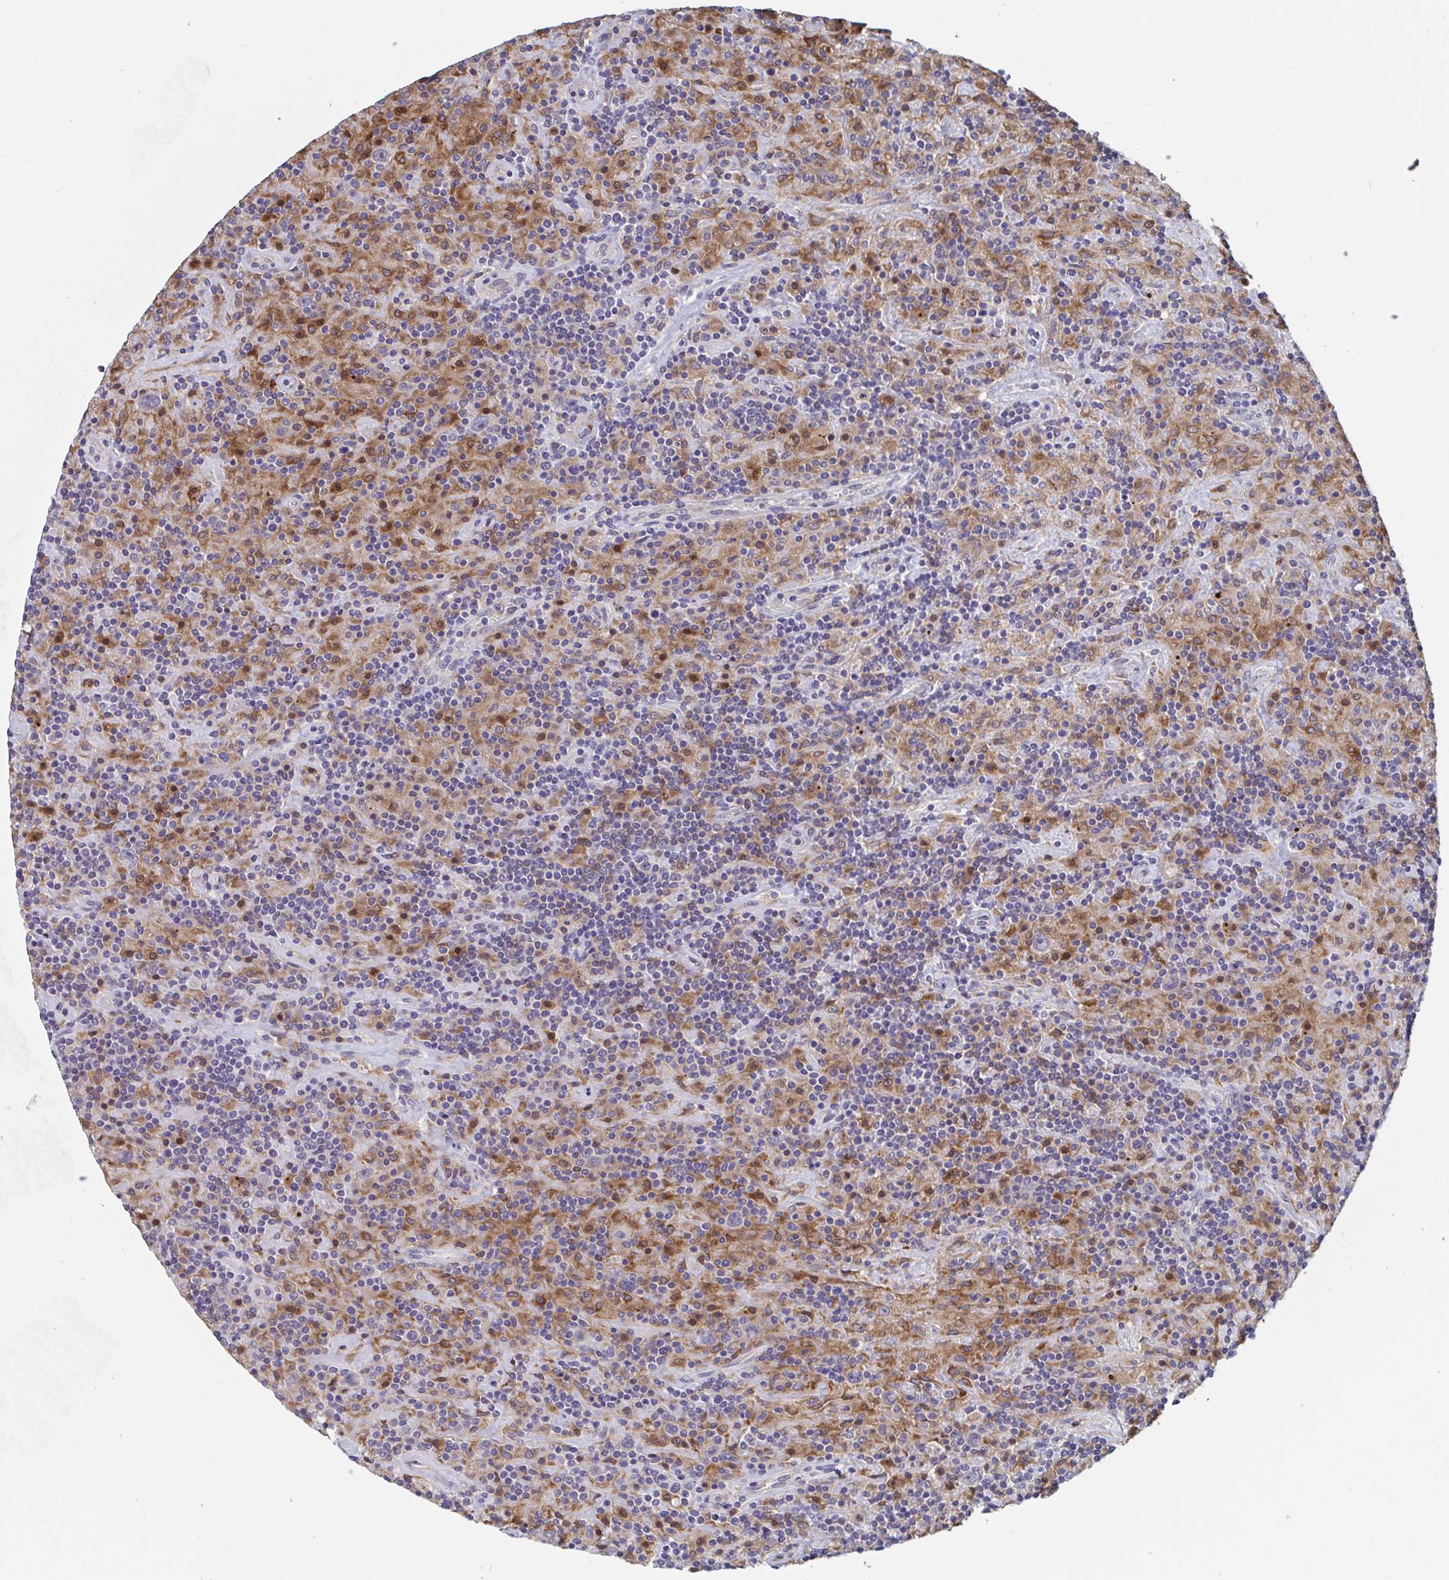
{"staining": {"intensity": "negative", "quantity": "none", "location": "none"}, "tissue": "lymphoma", "cell_type": "Tumor cells", "image_type": "cancer", "snomed": [{"axis": "morphology", "description": "Hodgkin's disease, NOS"}, {"axis": "topography", "description": "Lymph node"}], "caption": "Hodgkin's disease stained for a protein using IHC shows no expression tumor cells.", "gene": "SNX8", "patient": {"sex": "male", "age": 70}}